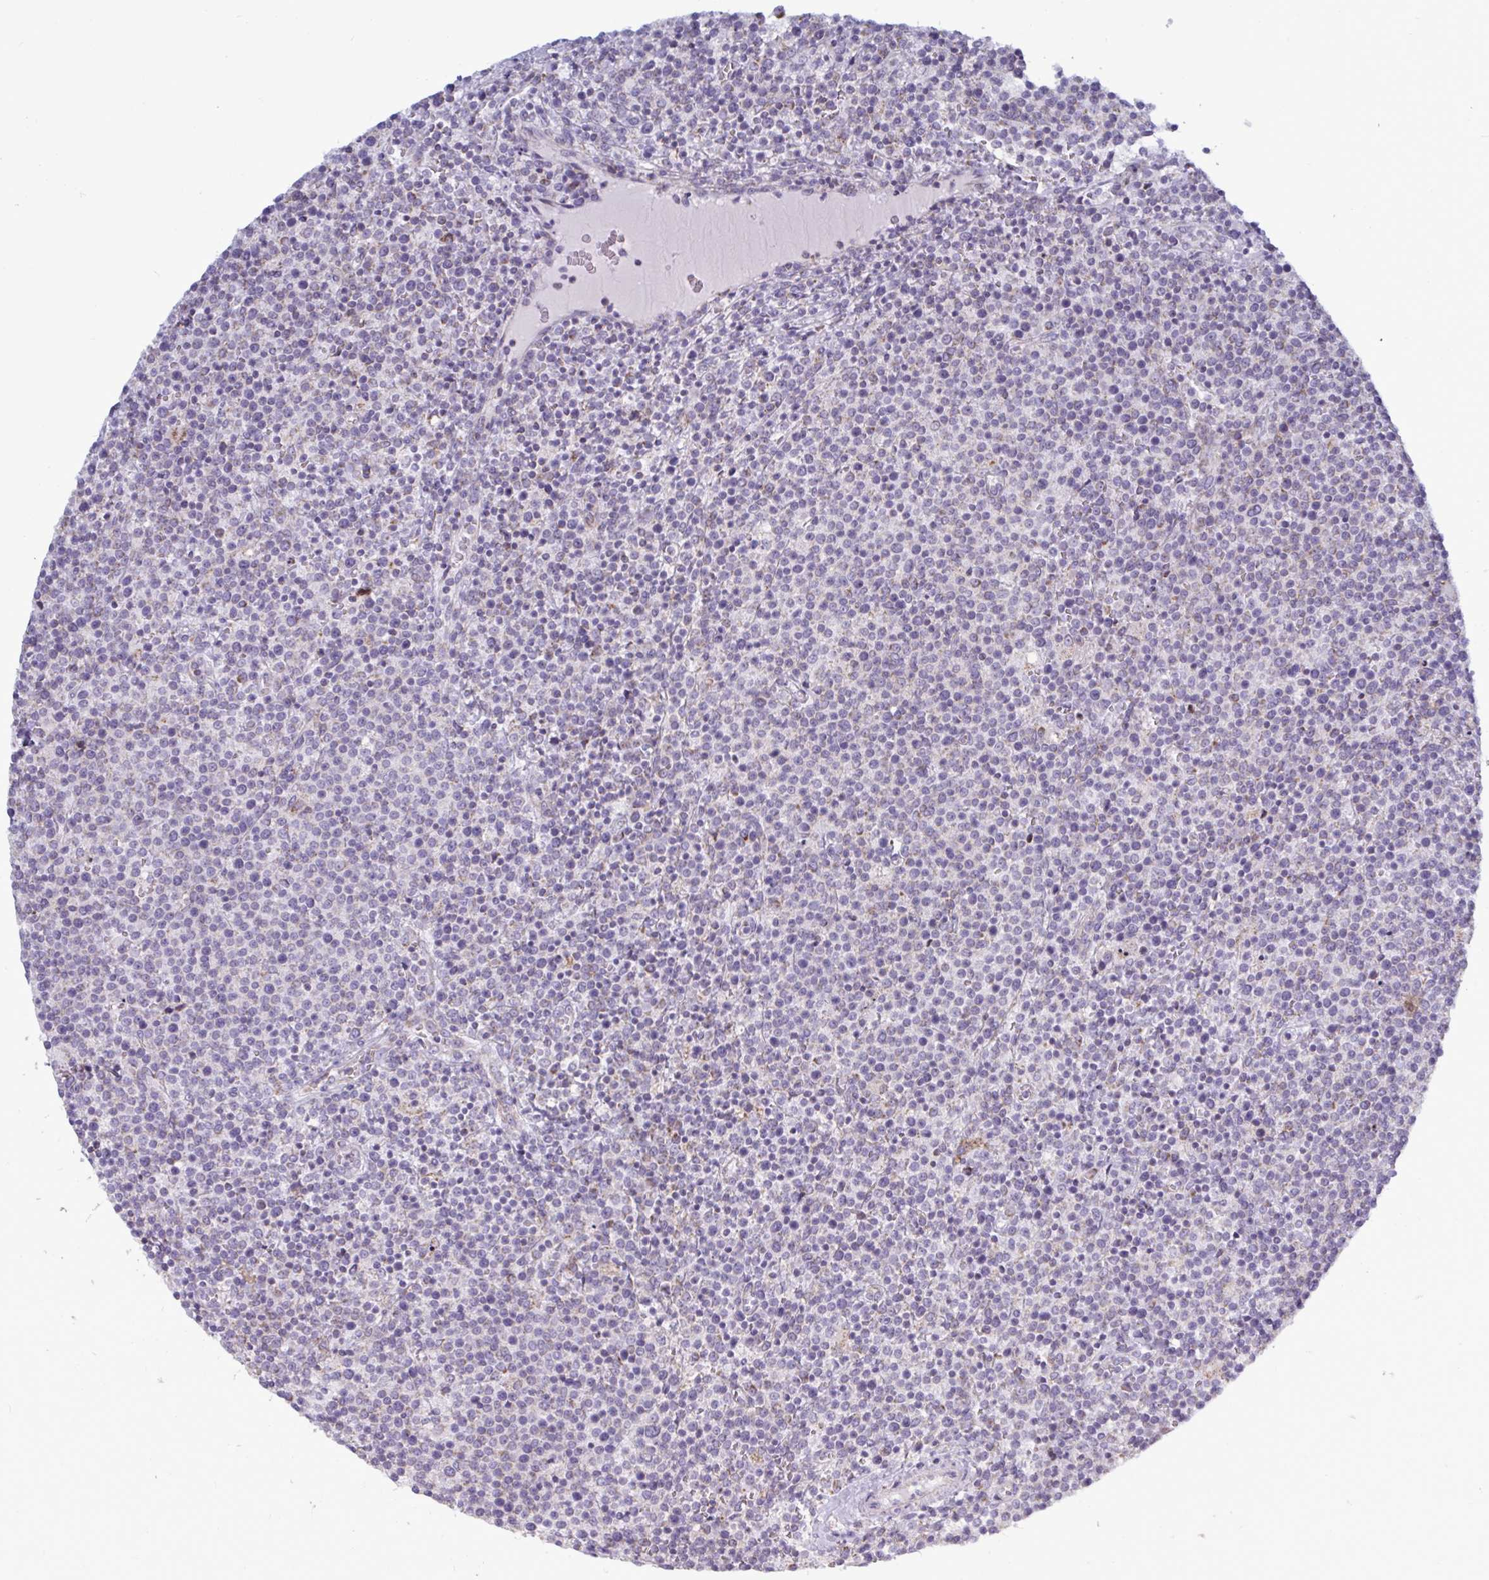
{"staining": {"intensity": "negative", "quantity": "none", "location": "none"}, "tissue": "lymphoma", "cell_type": "Tumor cells", "image_type": "cancer", "snomed": [{"axis": "morphology", "description": "Malignant lymphoma, non-Hodgkin's type, High grade"}, {"axis": "topography", "description": "Lymph node"}], "caption": "High magnification brightfield microscopy of high-grade malignant lymphoma, non-Hodgkin's type stained with DAB (3,3'-diaminobenzidine) (brown) and counterstained with hematoxylin (blue): tumor cells show no significant staining.", "gene": "ATG9A", "patient": {"sex": "male", "age": 61}}